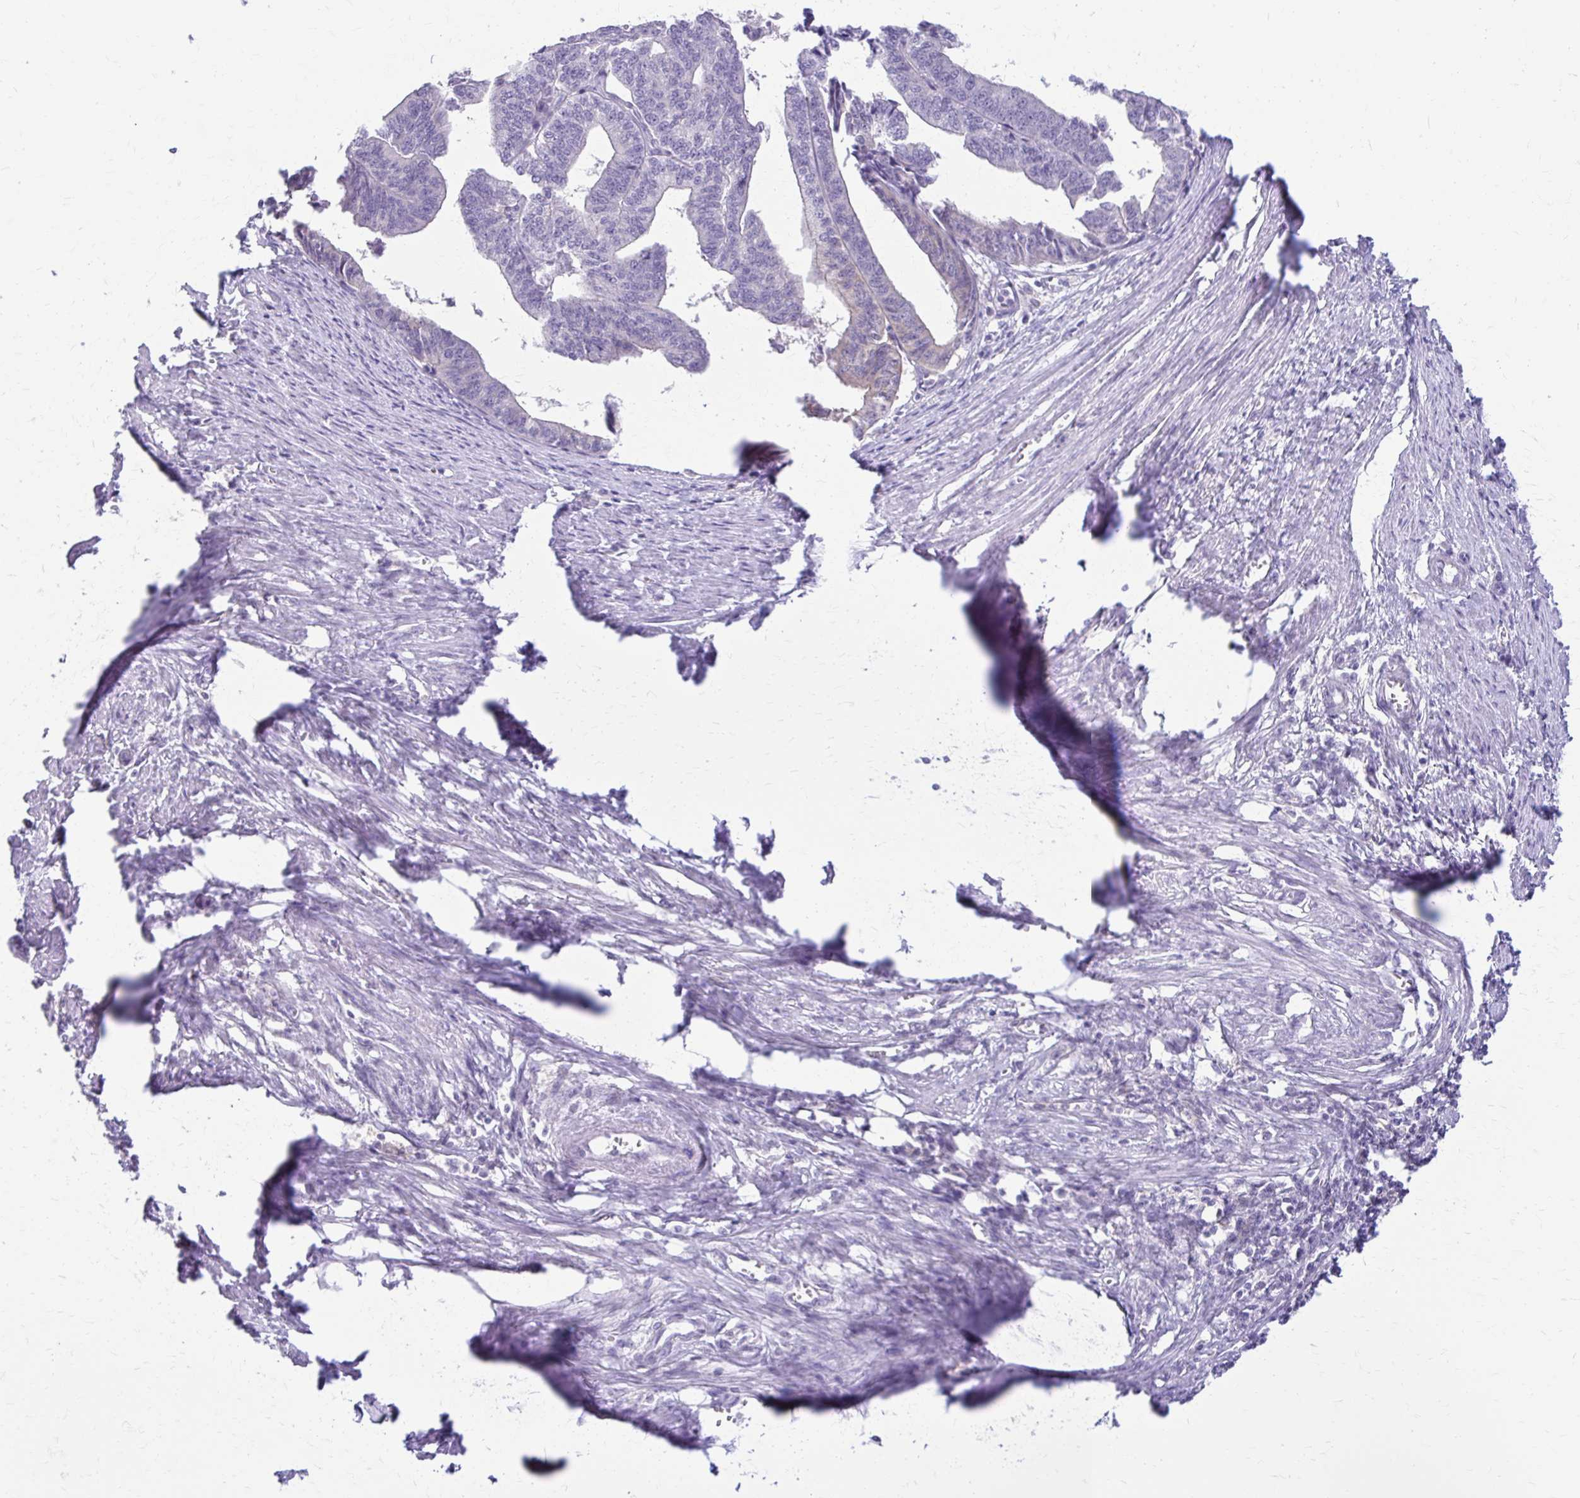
{"staining": {"intensity": "negative", "quantity": "none", "location": "none"}, "tissue": "endometrial cancer", "cell_type": "Tumor cells", "image_type": "cancer", "snomed": [{"axis": "morphology", "description": "Adenocarcinoma, NOS"}, {"axis": "topography", "description": "Endometrium"}], "caption": "High magnification brightfield microscopy of endometrial cancer (adenocarcinoma) stained with DAB (3,3'-diaminobenzidine) (brown) and counterstained with hematoxylin (blue): tumor cells show no significant staining.", "gene": "PIK3AP1", "patient": {"sex": "female", "age": 65}}